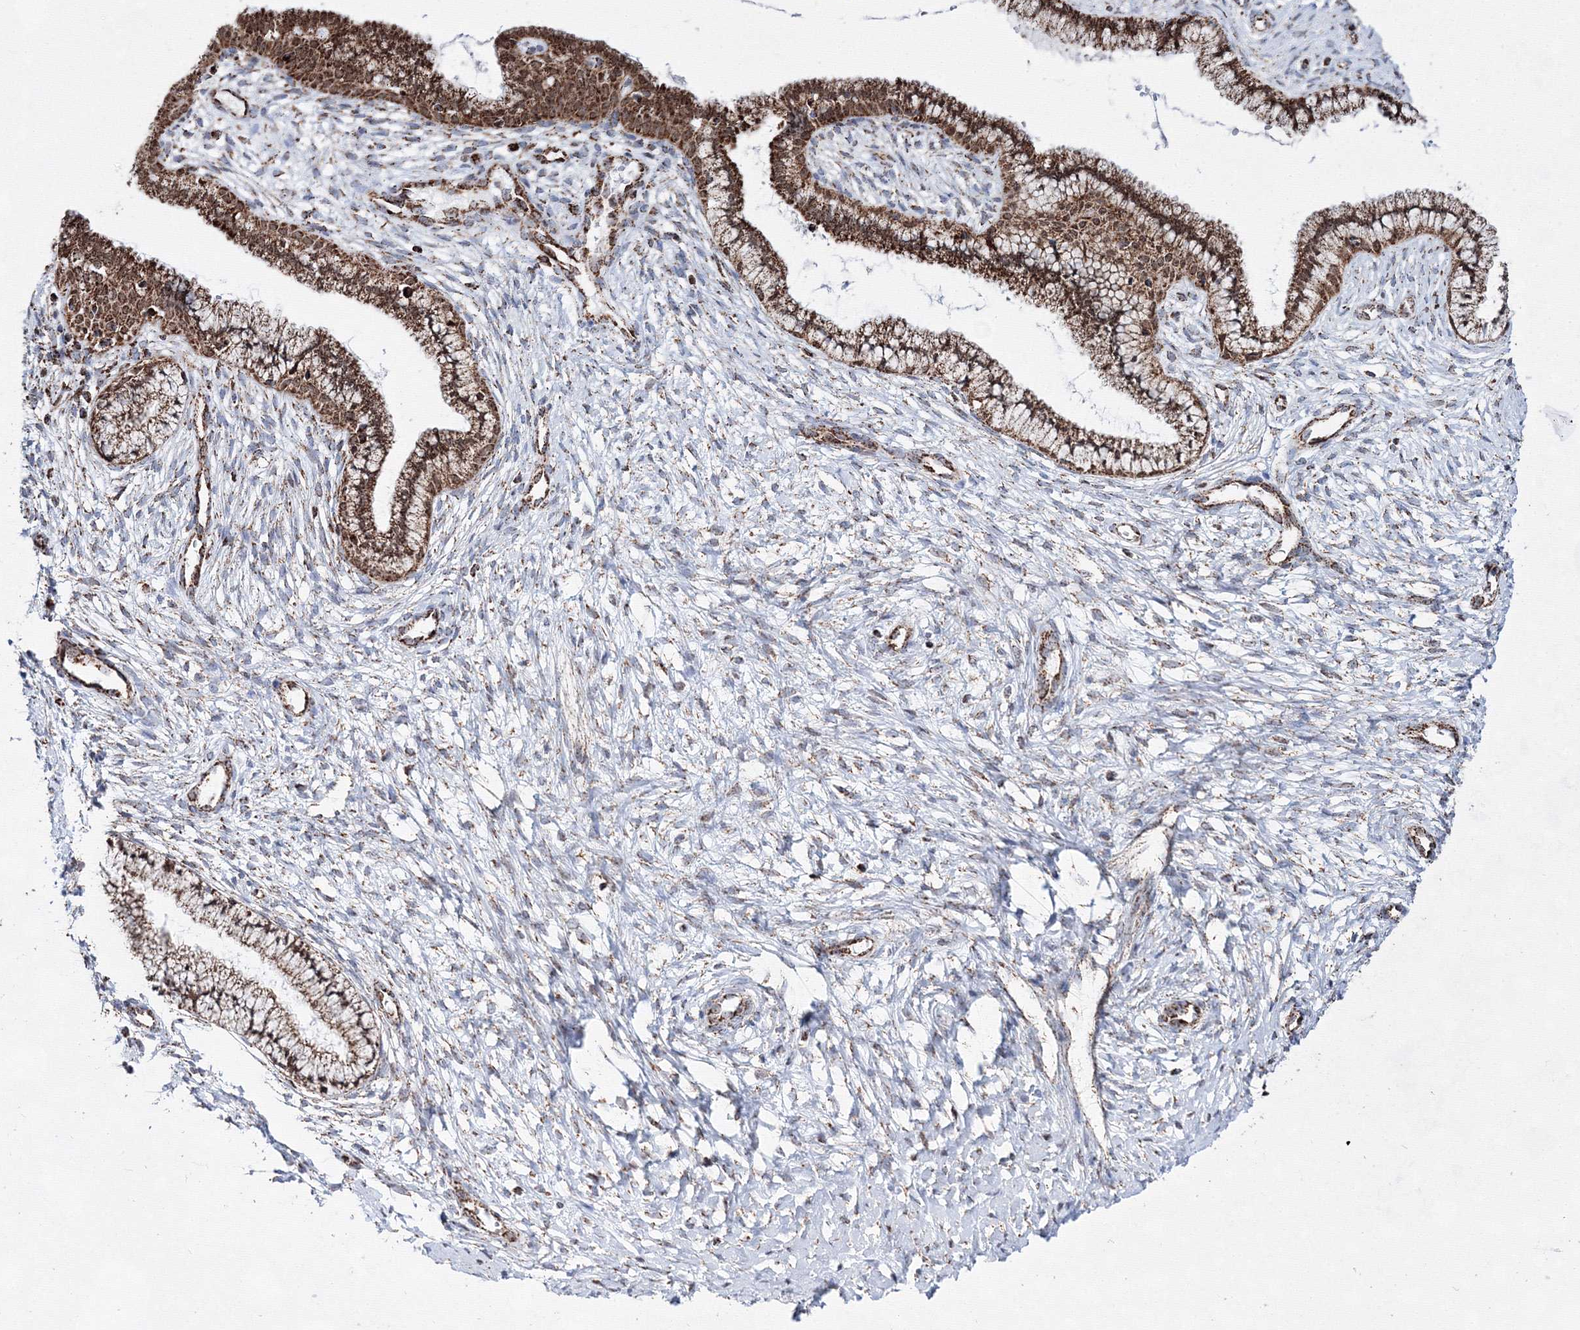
{"staining": {"intensity": "moderate", "quantity": ">75%", "location": "cytoplasmic/membranous"}, "tissue": "cervix", "cell_type": "Glandular cells", "image_type": "normal", "snomed": [{"axis": "morphology", "description": "Normal tissue, NOS"}, {"axis": "topography", "description": "Cervix"}], "caption": "An IHC photomicrograph of normal tissue is shown. Protein staining in brown labels moderate cytoplasmic/membranous positivity in cervix within glandular cells. Ihc stains the protein in brown and the nuclei are stained blue.", "gene": "HADHB", "patient": {"sex": "female", "age": 36}}